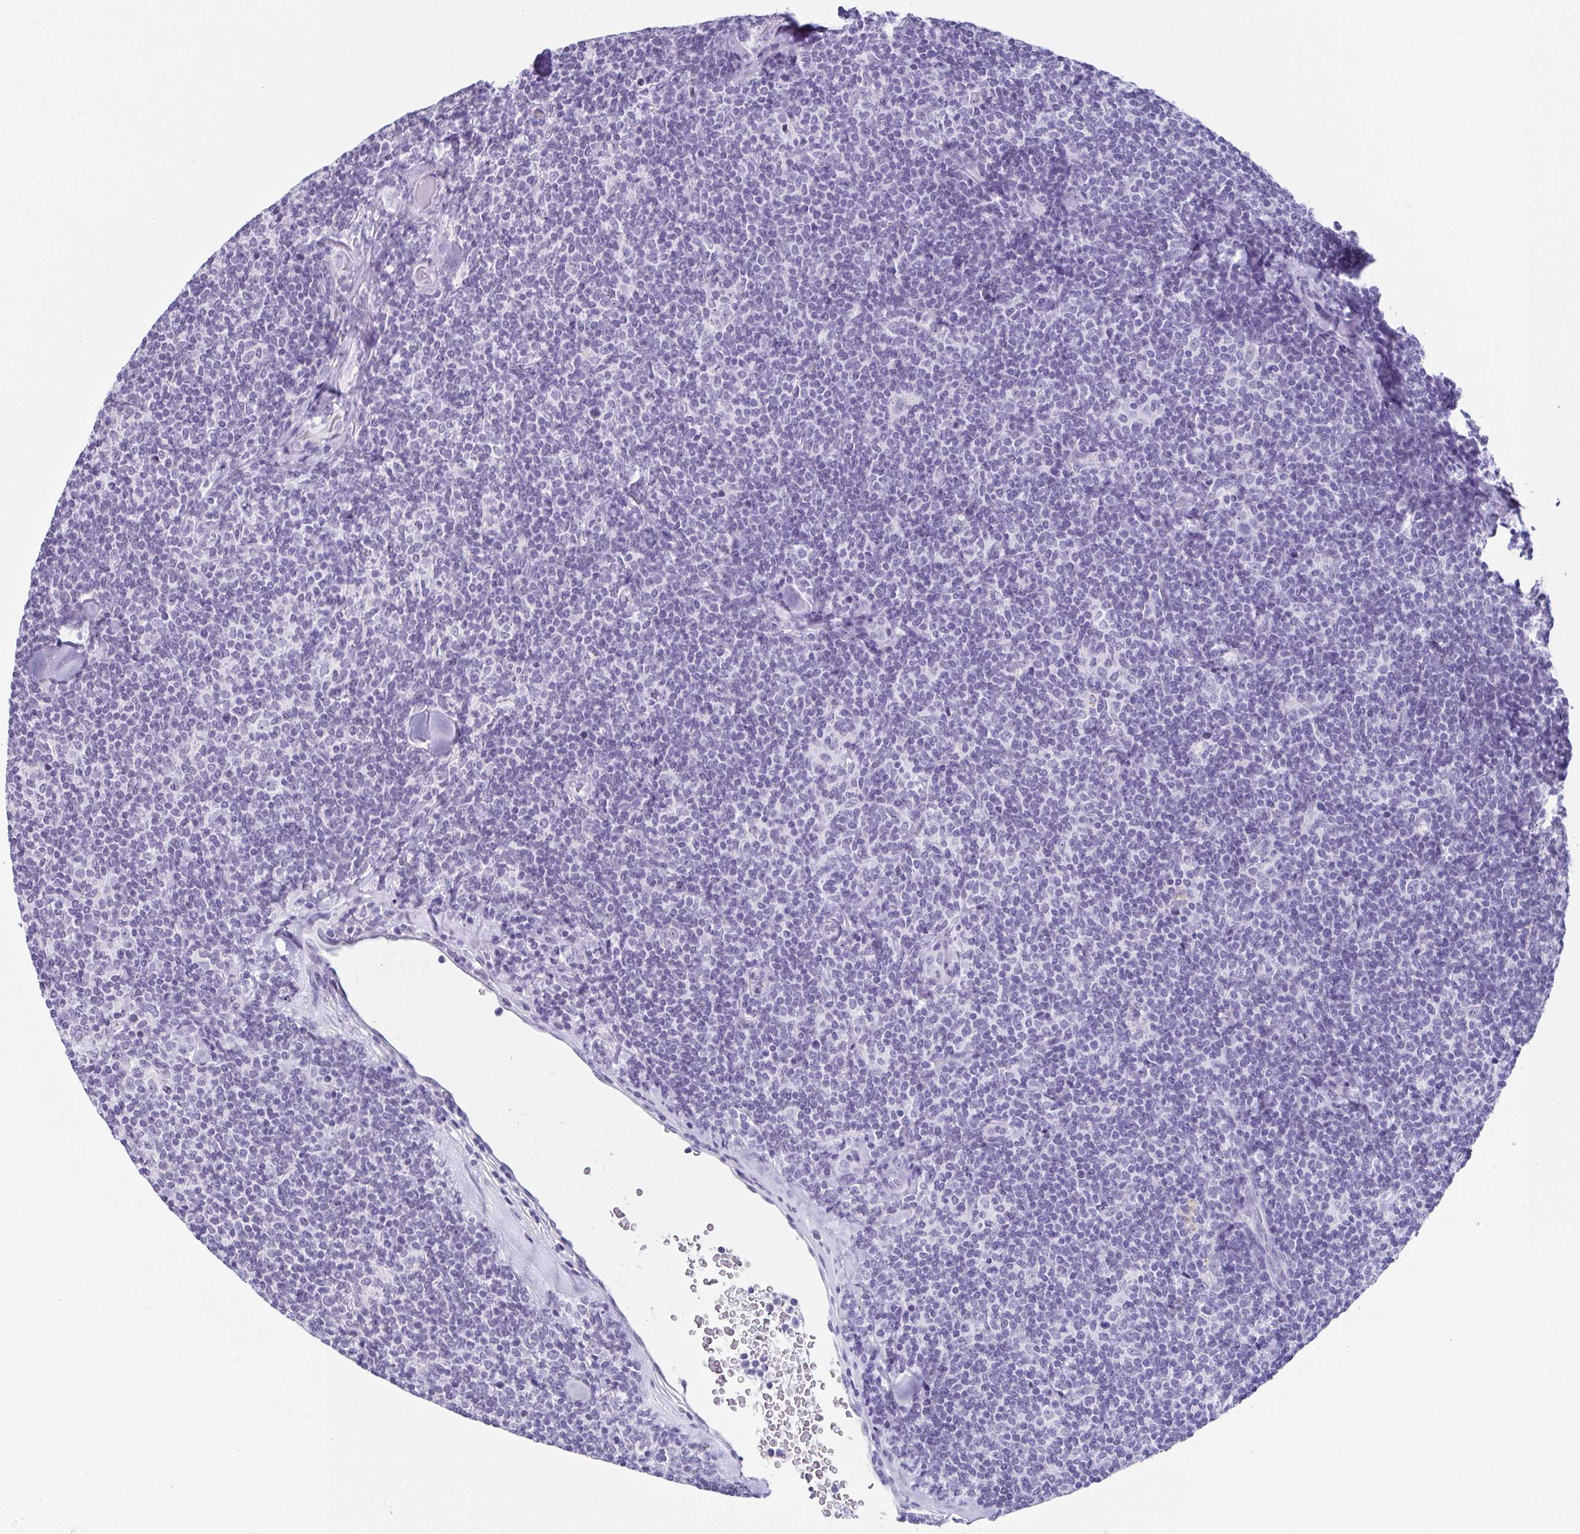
{"staining": {"intensity": "negative", "quantity": "none", "location": "none"}, "tissue": "lymphoma", "cell_type": "Tumor cells", "image_type": "cancer", "snomed": [{"axis": "morphology", "description": "Malignant lymphoma, non-Hodgkin's type, Low grade"}, {"axis": "topography", "description": "Lymph node"}], "caption": "Immunohistochemistry (IHC) micrograph of neoplastic tissue: low-grade malignant lymphoma, non-Hodgkin's type stained with DAB (3,3'-diaminobenzidine) demonstrates no significant protein staining in tumor cells. The staining was performed using DAB to visualize the protein expression in brown, while the nuclei were stained in blue with hematoxylin (Magnification: 20x).", "gene": "ESX1", "patient": {"sex": "female", "age": 56}}